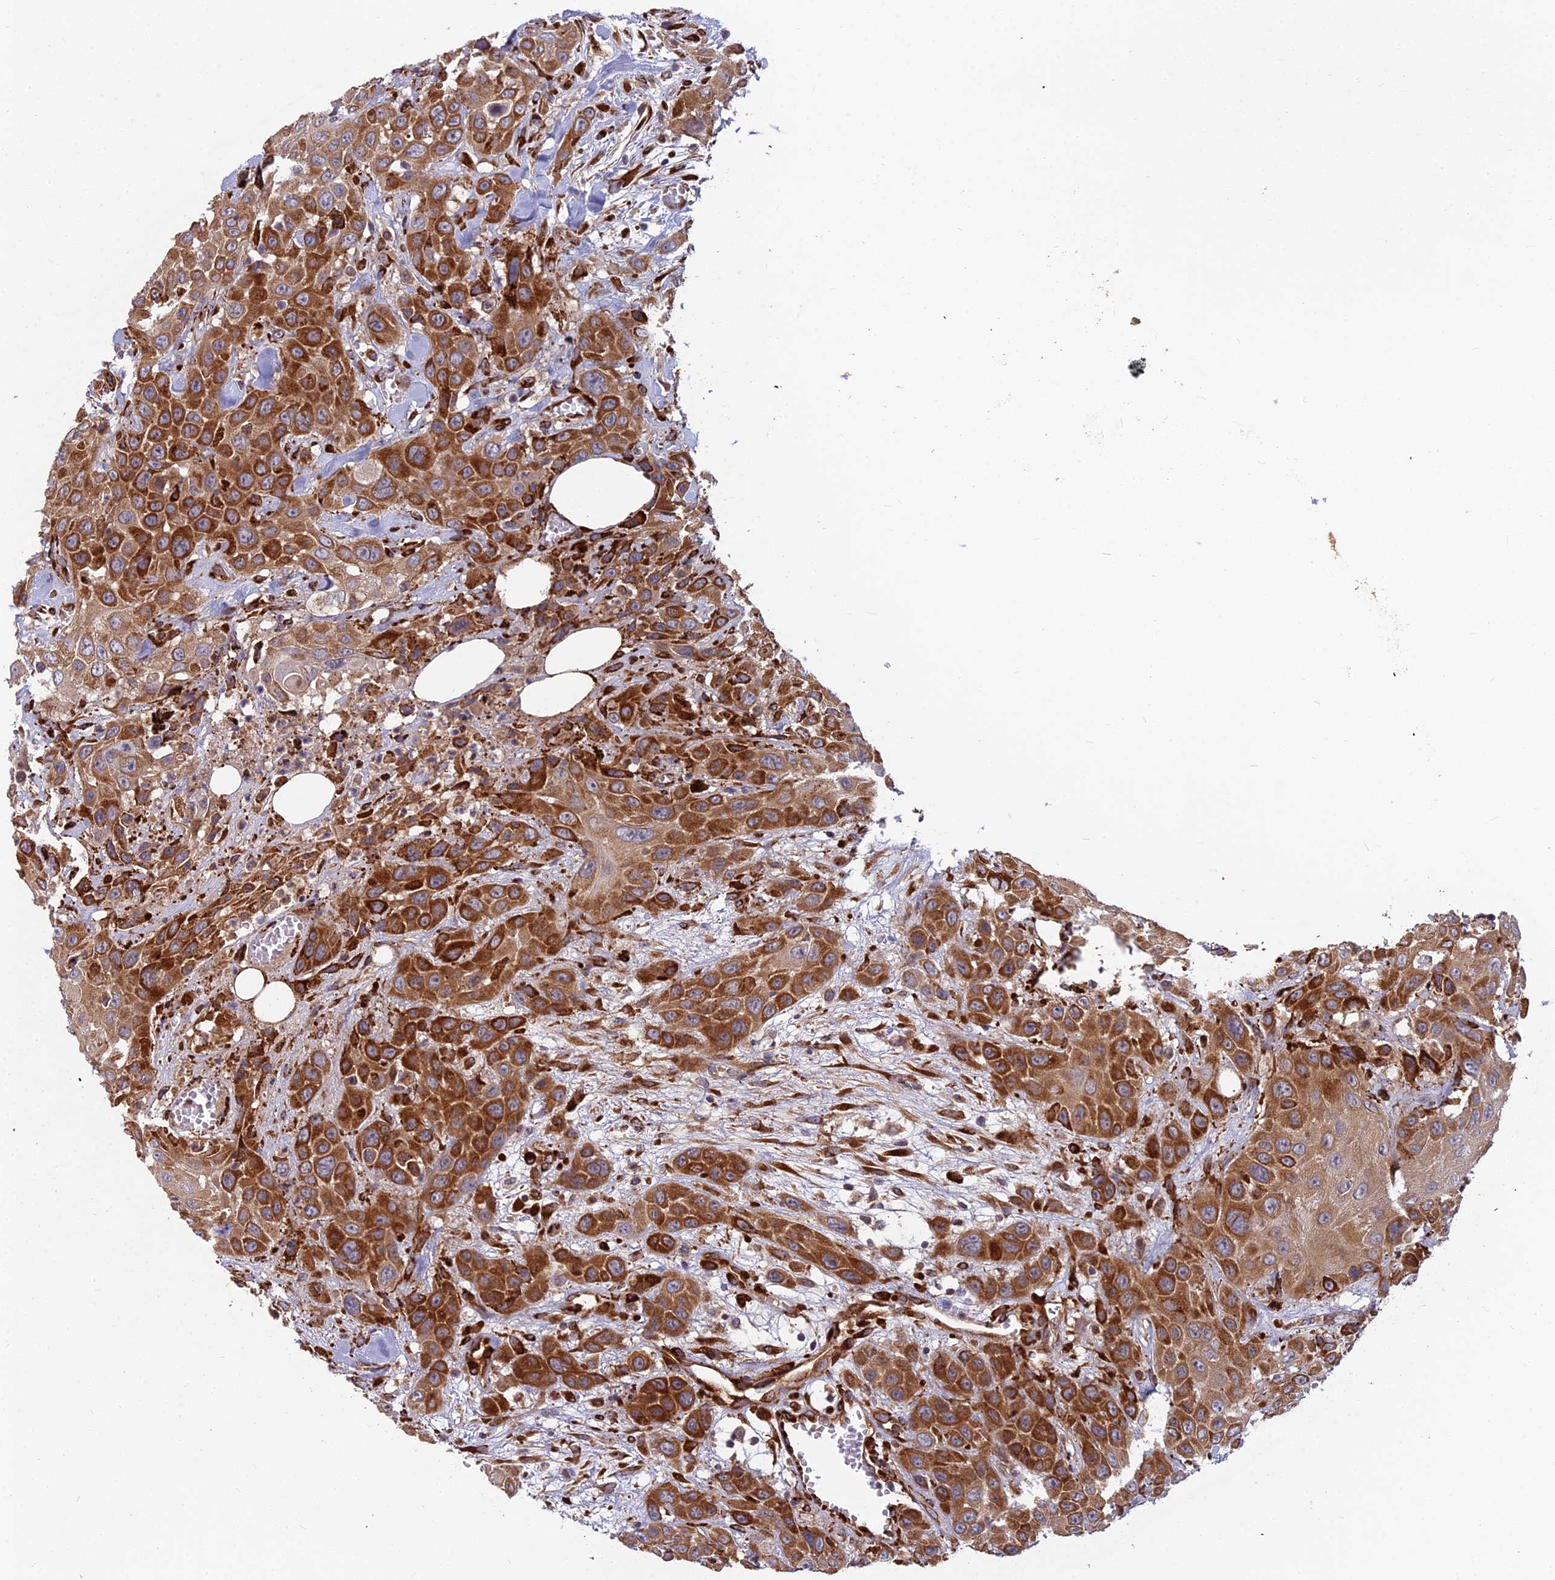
{"staining": {"intensity": "strong", "quantity": ">75%", "location": "cytoplasmic/membranous"}, "tissue": "head and neck cancer", "cell_type": "Tumor cells", "image_type": "cancer", "snomed": [{"axis": "morphology", "description": "Squamous cell carcinoma, NOS"}, {"axis": "topography", "description": "Head-Neck"}], "caption": "Head and neck cancer (squamous cell carcinoma) tissue displays strong cytoplasmic/membranous expression in approximately >75% of tumor cells", "gene": "NDUFAF7", "patient": {"sex": "male", "age": 81}}